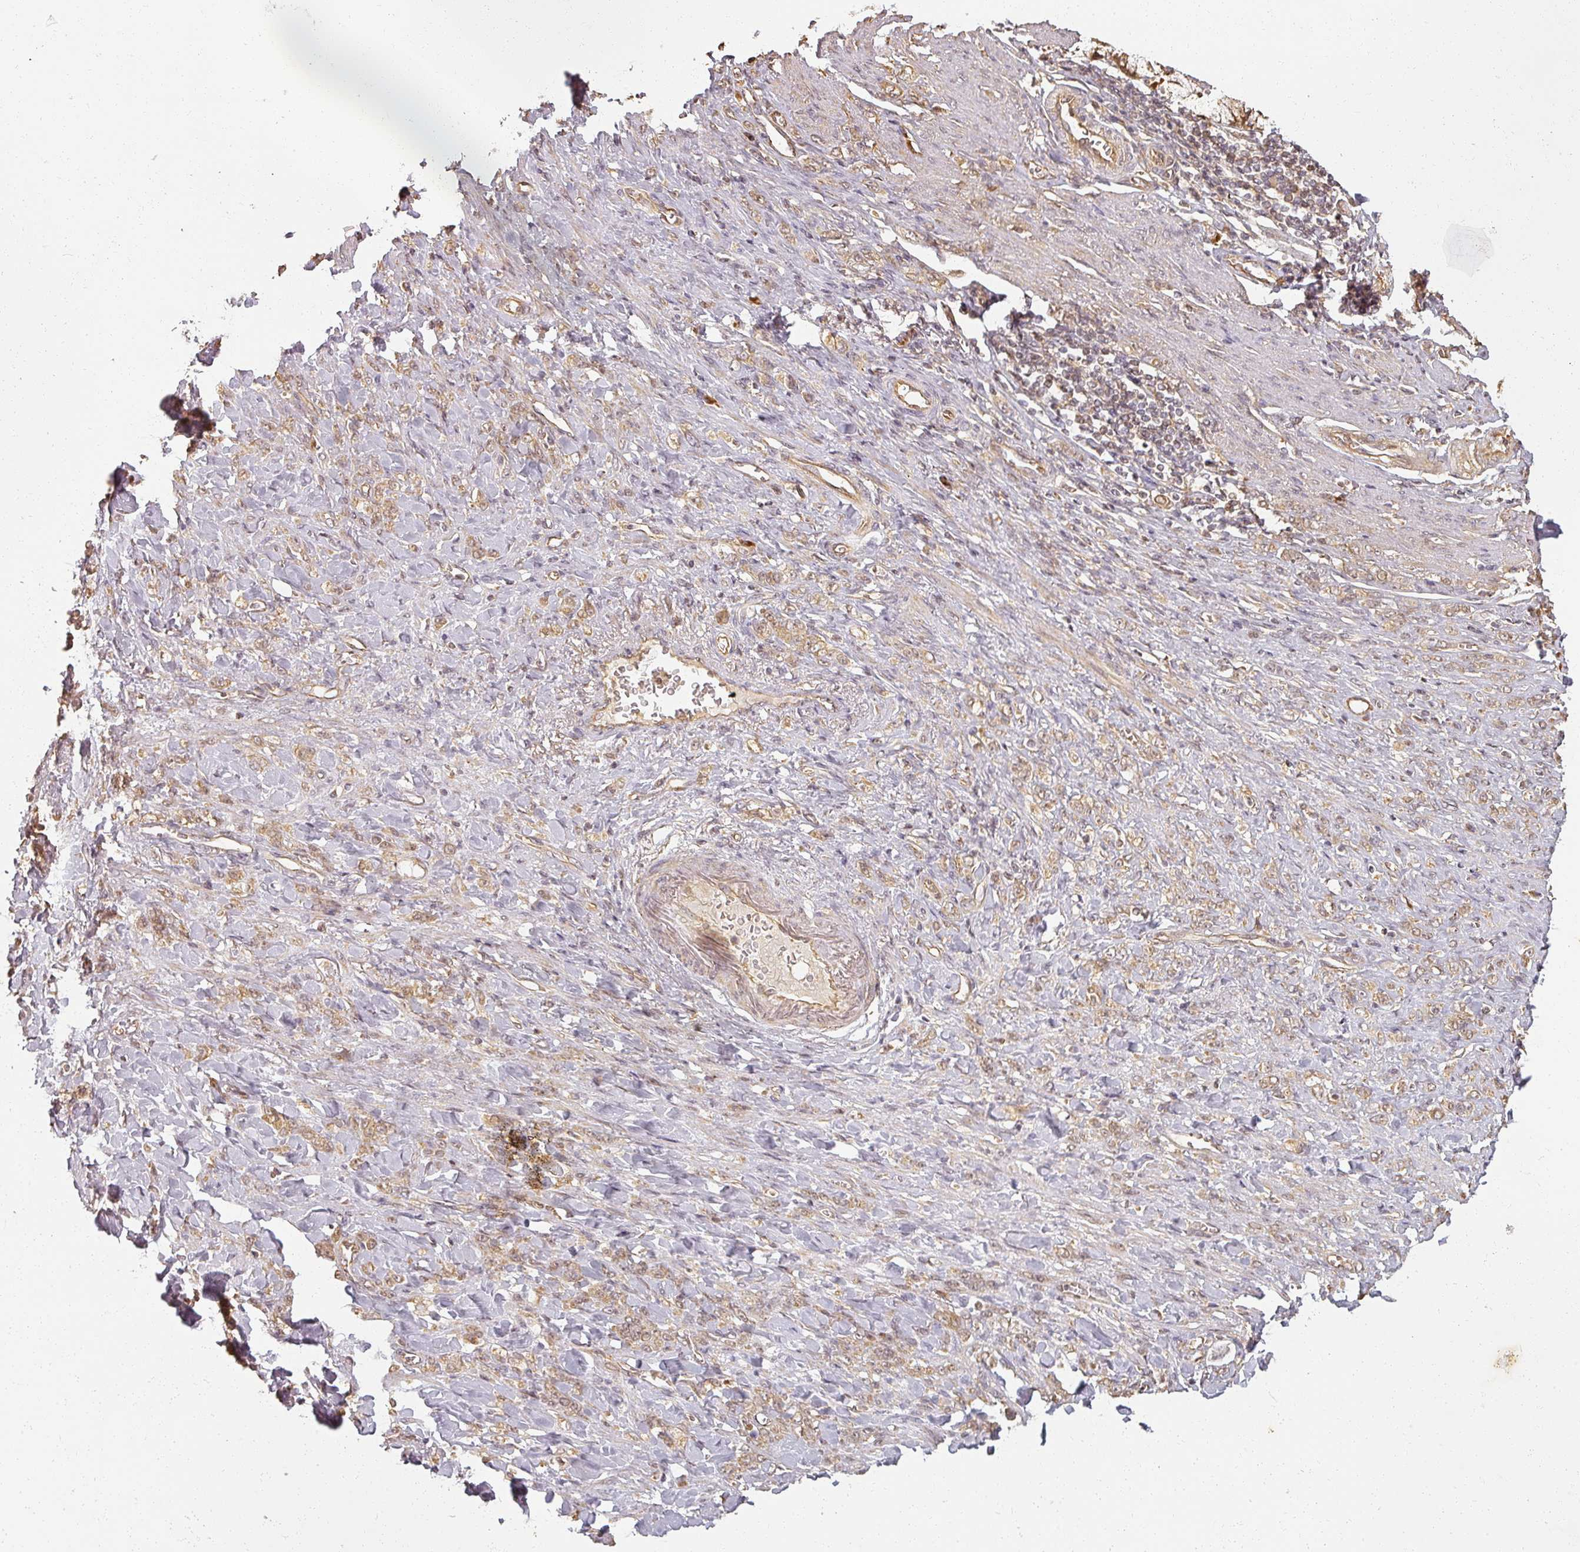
{"staining": {"intensity": "moderate", "quantity": ">75%", "location": "cytoplasmic/membranous,nuclear"}, "tissue": "stomach cancer", "cell_type": "Tumor cells", "image_type": "cancer", "snomed": [{"axis": "morphology", "description": "Normal tissue, NOS"}, {"axis": "morphology", "description": "Adenocarcinoma, NOS"}, {"axis": "topography", "description": "Stomach"}], "caption": "Immunohistochemical staining of stomach cancer (adenocarcinoma) reveals moderate cytoplasmic/membranous and nuclear protein expression in approximately >75% of tumor cells.", "gene": "MED19", "patient": {"sex": "male", "age": 82}}